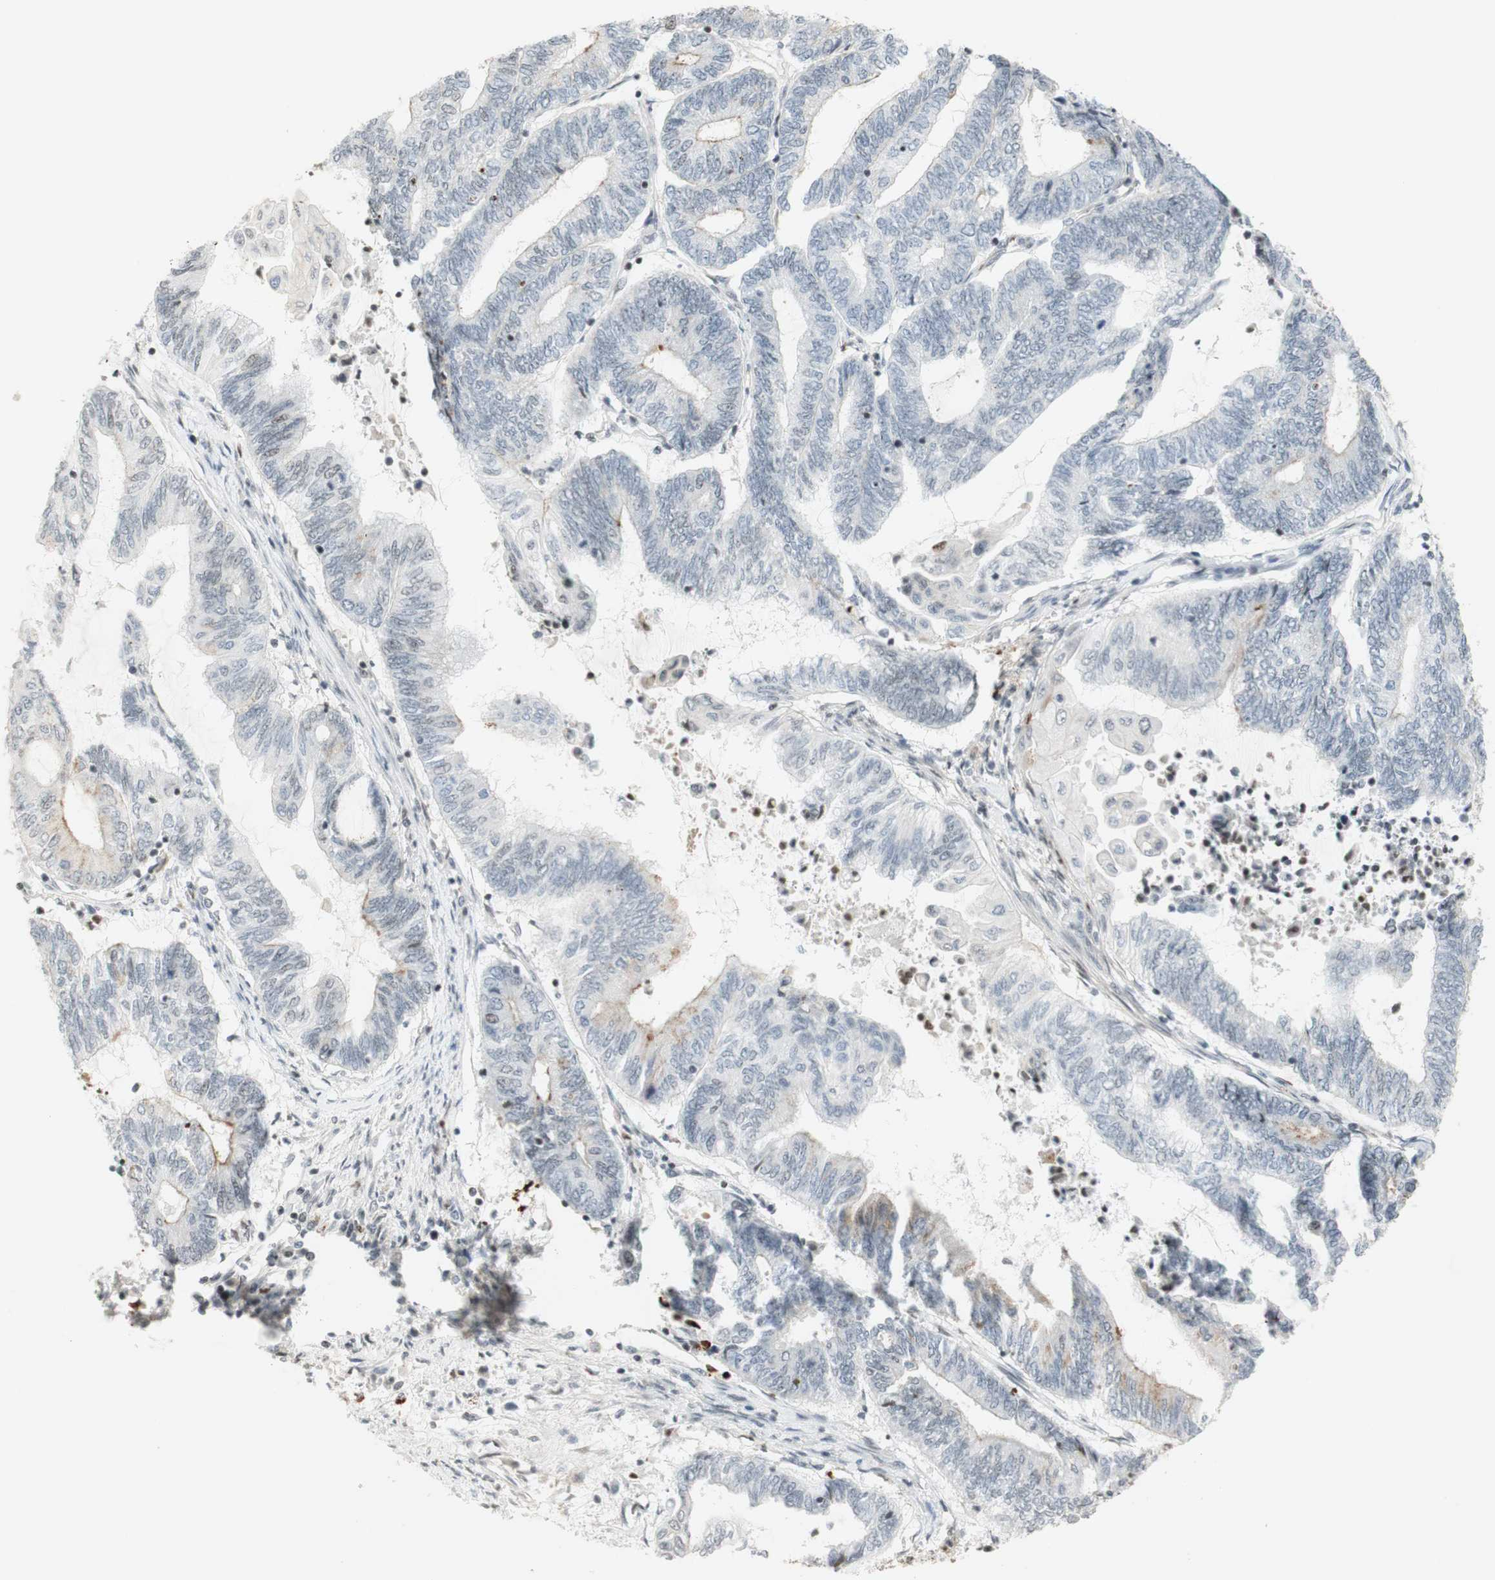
{"staining": {"intensity": "negative", "quantity": "none", "location": "none"}, "tissue": "endometrial cancer", "cell_type": "Tumor cells", "image_type": "cancer", "snomed": [{"axis": "morphology", "description": "Adenocarcinoma, NOS"}, {"axis": "topography", "description": "Uterus"}, {"axis": "topography", "description": "Endometrium"}], "caption": "This is an immunohistochemistry micrograph of human adenocarcinoma (endometrial). There is no staining in tumor cells.", "gene": "IRF1", "patient": {"sex": "female", "age": 70}}